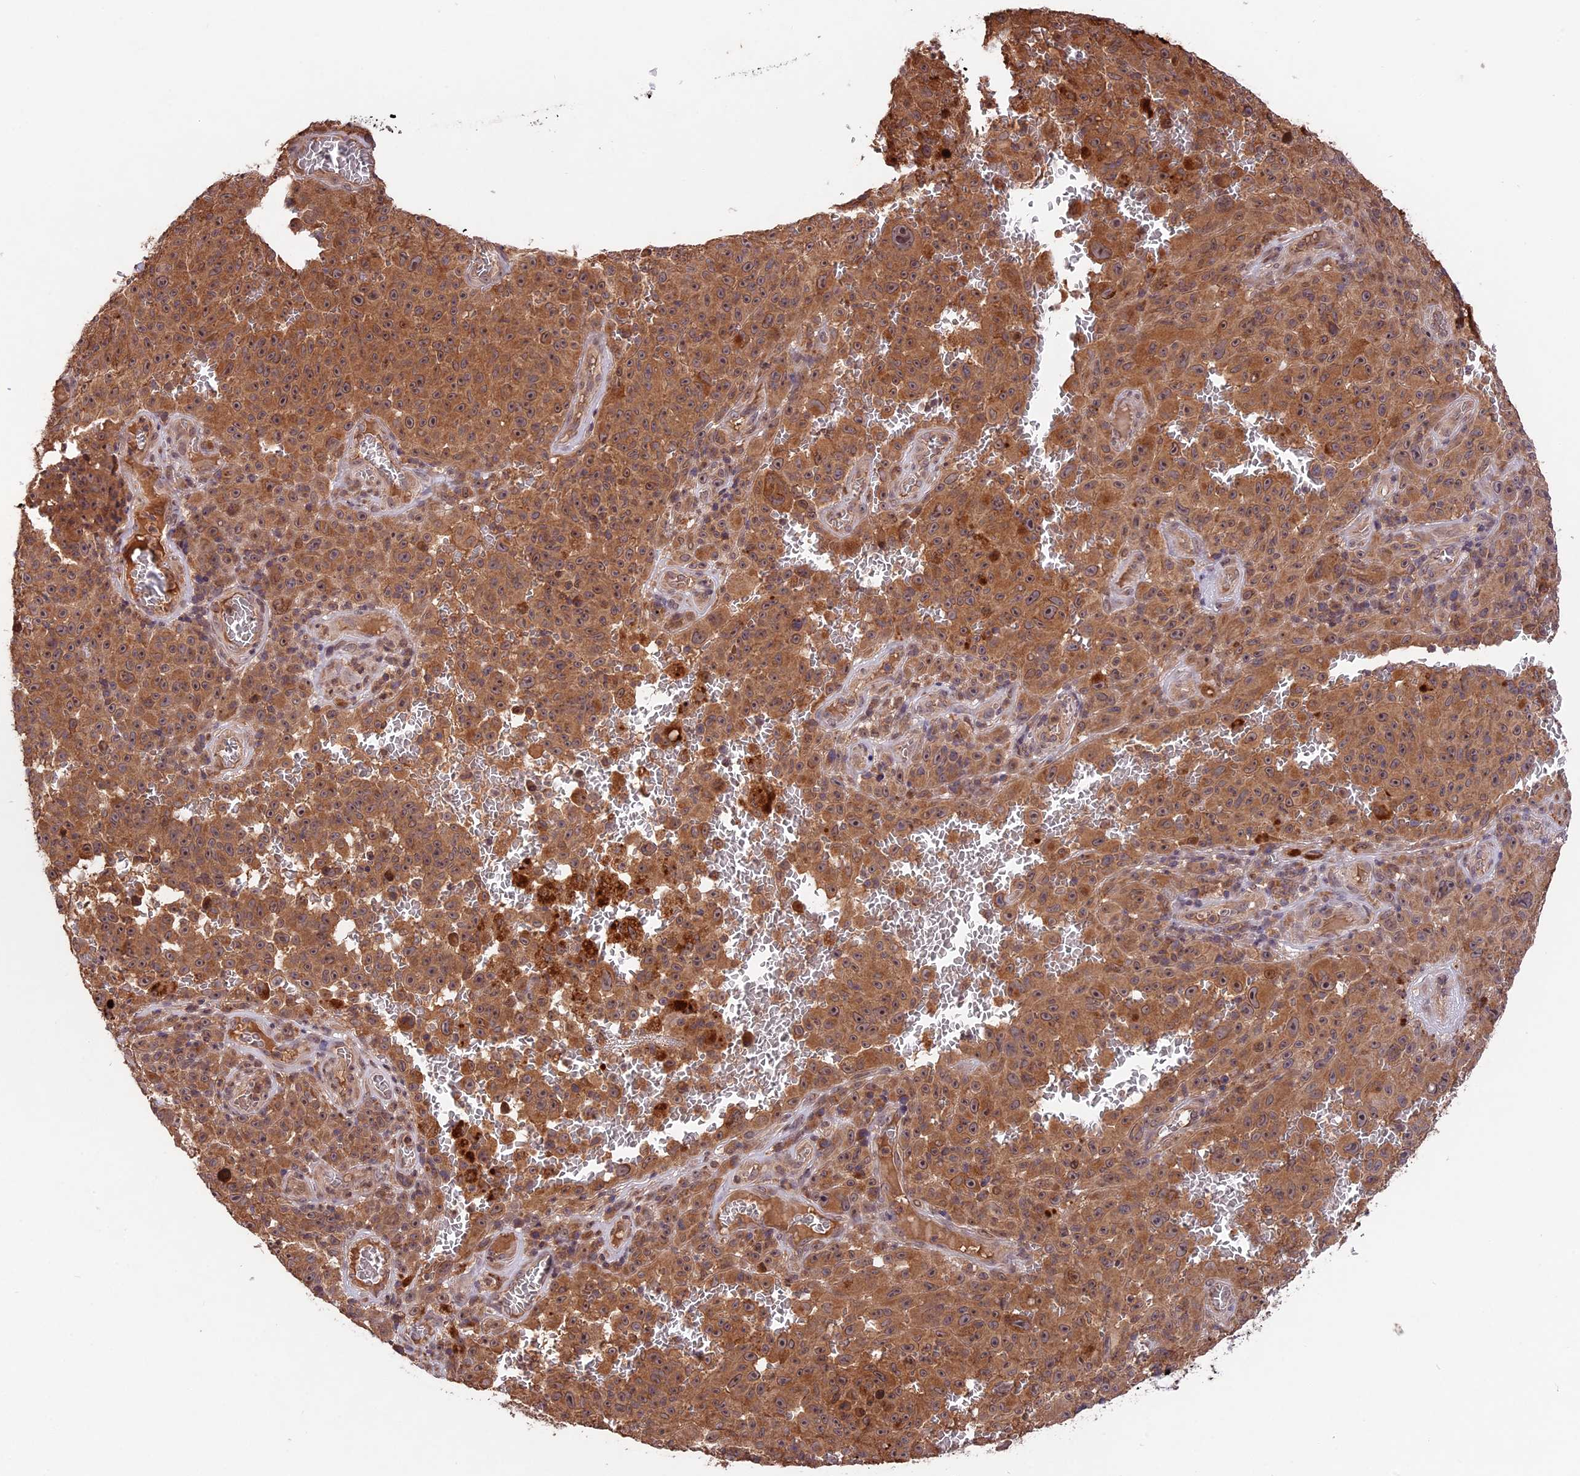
{"staining": {"intensity": "moderate", "quantity": ">75%", "location": "cytoplasmic/membranous"}, "tissue": "melanoma", "cell_type": "Tumor cells", "image_type": "cancer", "snomed": [{"axis": "morphology", "description": "Malignant melanoma, NOS"}, {"axis": "topography", "description": "Skin"}], "caption": "This is an image of immunohistochemistry (IHC) staining of melanoma, which shows moderate expression in the cytoplasmic/membranous of tumor cells.", "gene": "CHAC1", "patient": {"sex": "female", "age": 82}}